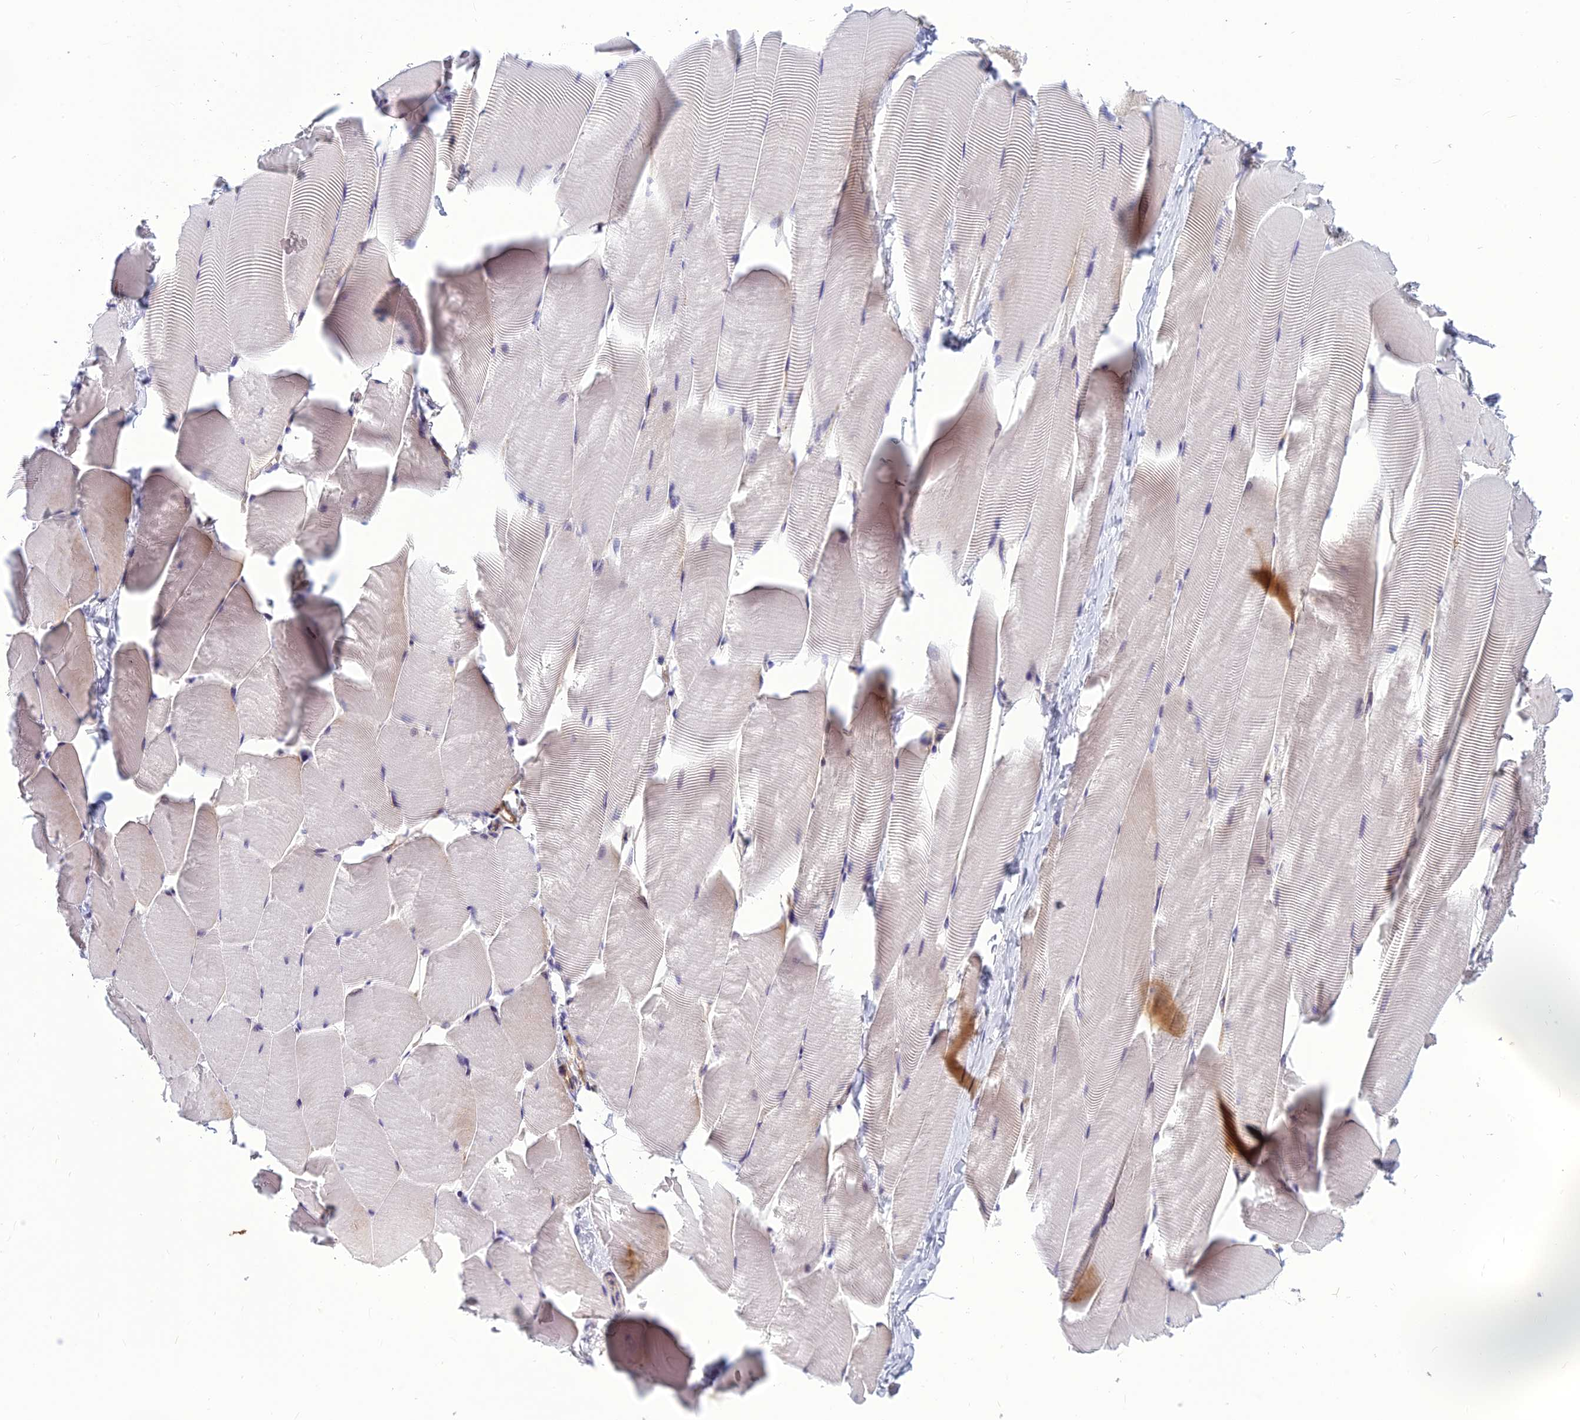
{"staining": {"intensity": "negative", "quantity": "none", "location": "none"}, "tissue": "skeletal muscle", "cell_type": "Myocytes", "image_type": "normal", "snomed": [{"axis": "morphology", "description": "Normal tissue, NOS"}, {"axis": "topography", "description": "Skeletal muscle"}], "caption": "Immunohistochemistry (IHC) image of normal skeletal muscle: human skeletal muscle stained with DAB (3,3'-diaminobenzidine) displays no significant protein expression in myocytes. (Brightfield microscopy of DAB (3,3'-diaminobenzidine) immunohistochemistry at high magnification).", "gene": "CLEC11A", "patient": {"sex": "male", "age": 25}}